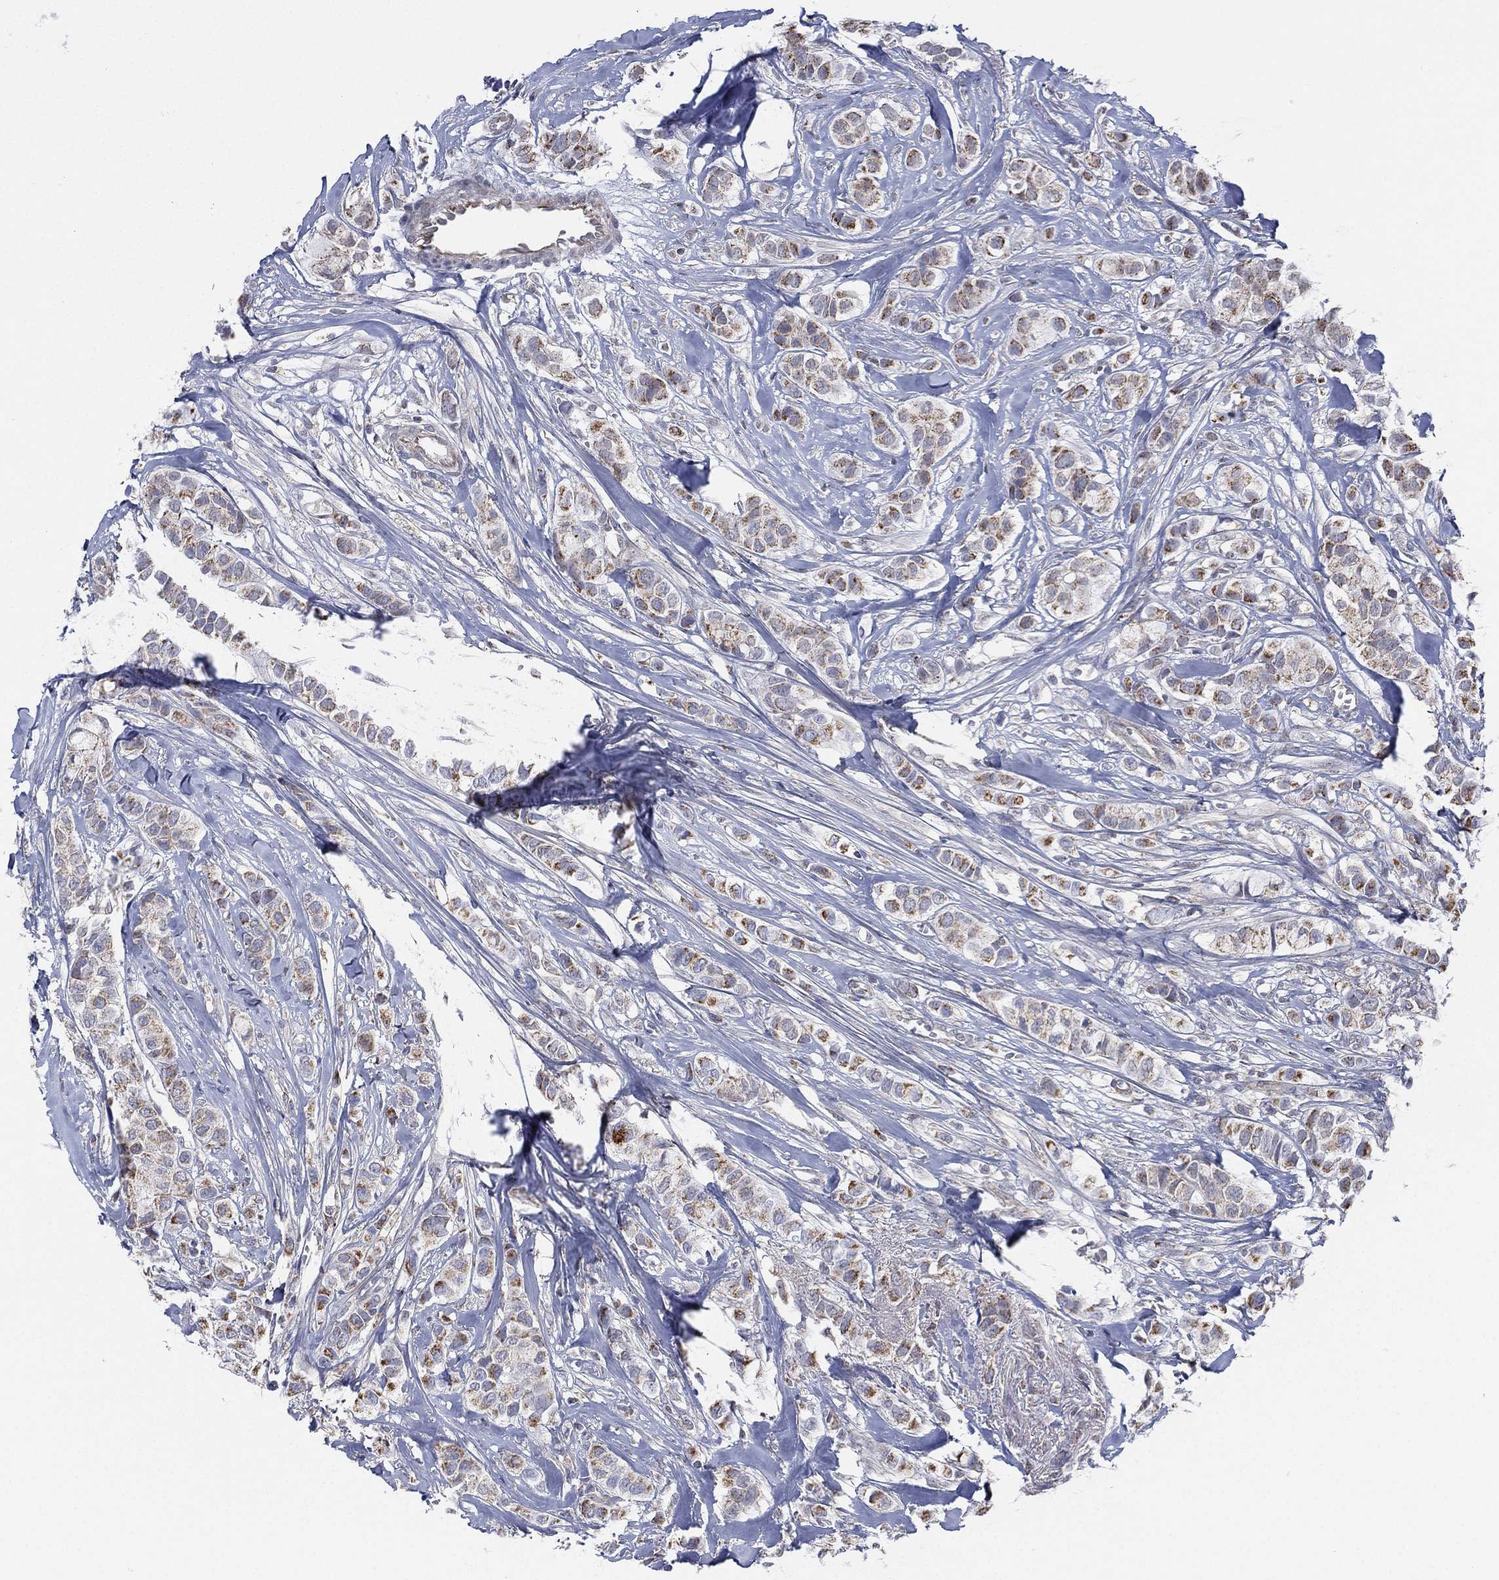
{"staining": {"intensity": "strong", "quantity": "<25%", "location": "cytoplasmic/membranous"}, "tissue": "breast cancer", "cell_type": "Tumor cells", "image_type": "cancer", "snomed": [{"axis": "morphology", "description": "Duct carcinoma"}, {"axis": "topography", "description": "Breast"}], "caption": "Protein staining of breast cancer tissue shows strong cytoplasmic/membranous expression in approximately <25% of tumor cells. The staining was performed using DAB (3,3'-diaminobenzidine), with brown indicating positive protein expression. Nuclei are stained blue with hematoxylin.", "gene": "INA", "patient": {"sex": "female", "age": 85}}